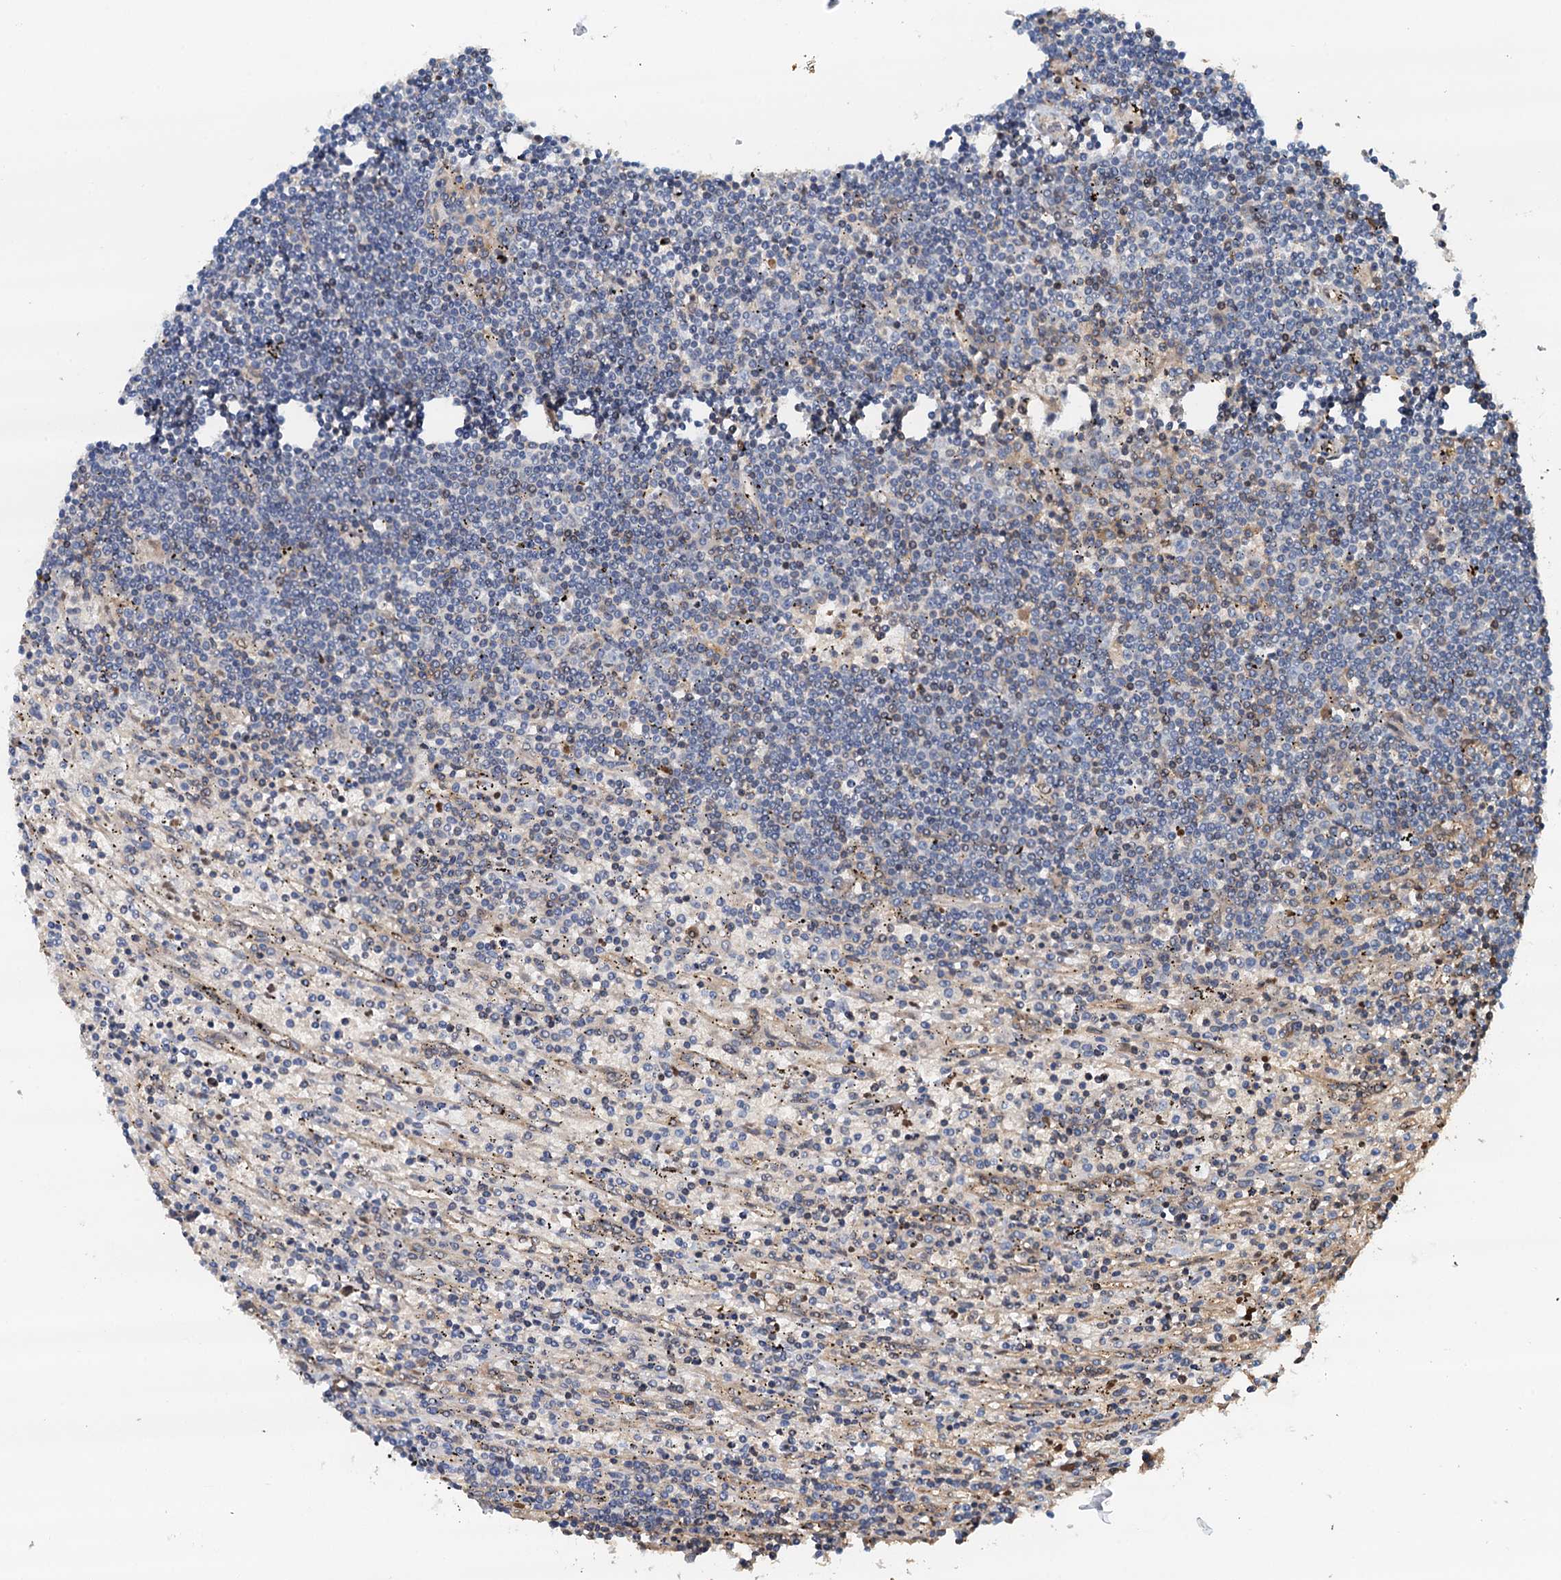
{"staining": {"intensity": "negative", "quantity": "none", "location": "none"}, "tissue": "lymphoma", "cell_type": "Tumor cells", "image_type": "cancer", "snomed": [{"axis": "morphology", "description": "Malignant lymphoma, non-Hodgkin's type, Low grade"}, {"axis": "topography", "description": "Spleen"}], "caption": "Immunohistochemical staining of lymphoma displays no significant positivity in tumor cells.", "gene": "ROGDI", "patient": {"sex": "male", "age": 76}}